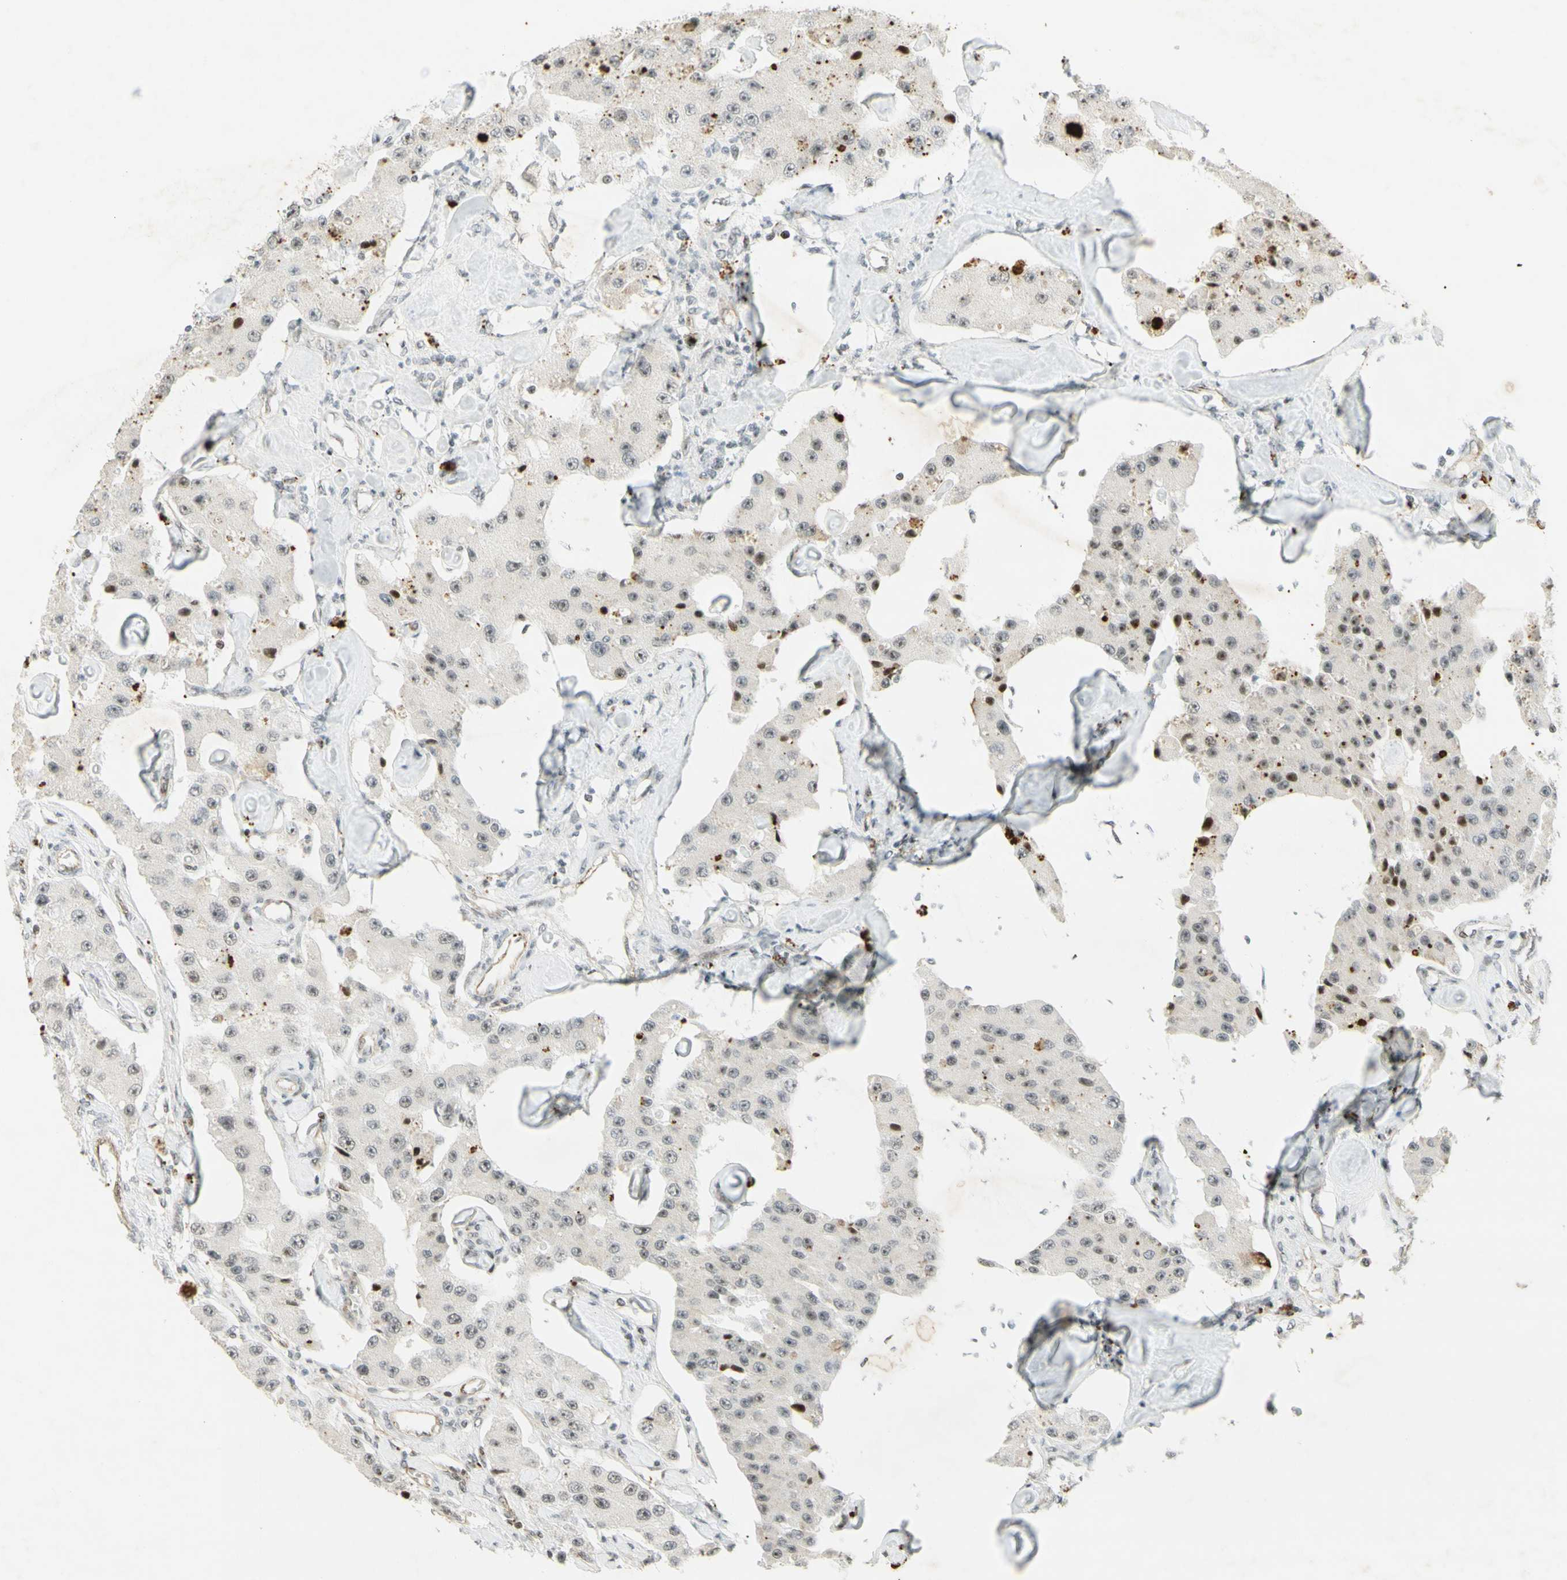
{"staining": {"intensity": "moderate", "quantity": ">75%", "location": "nuclear"}, "tissue": "carcinoid", "cell_type": "Tumor cells", "image_type": "cancer", "snomed": [{"axis": "morphology", "description": "Carcinoid, malignant, NOS"}, {"axis": "topography", "description": "Pancreas"}], "caption": "Carcinoid tissue shows moderate nuclear staining in approximately >75% of tumor cells", "gene": "IRF1", "patient": {"sex": "male", "age": 41}}